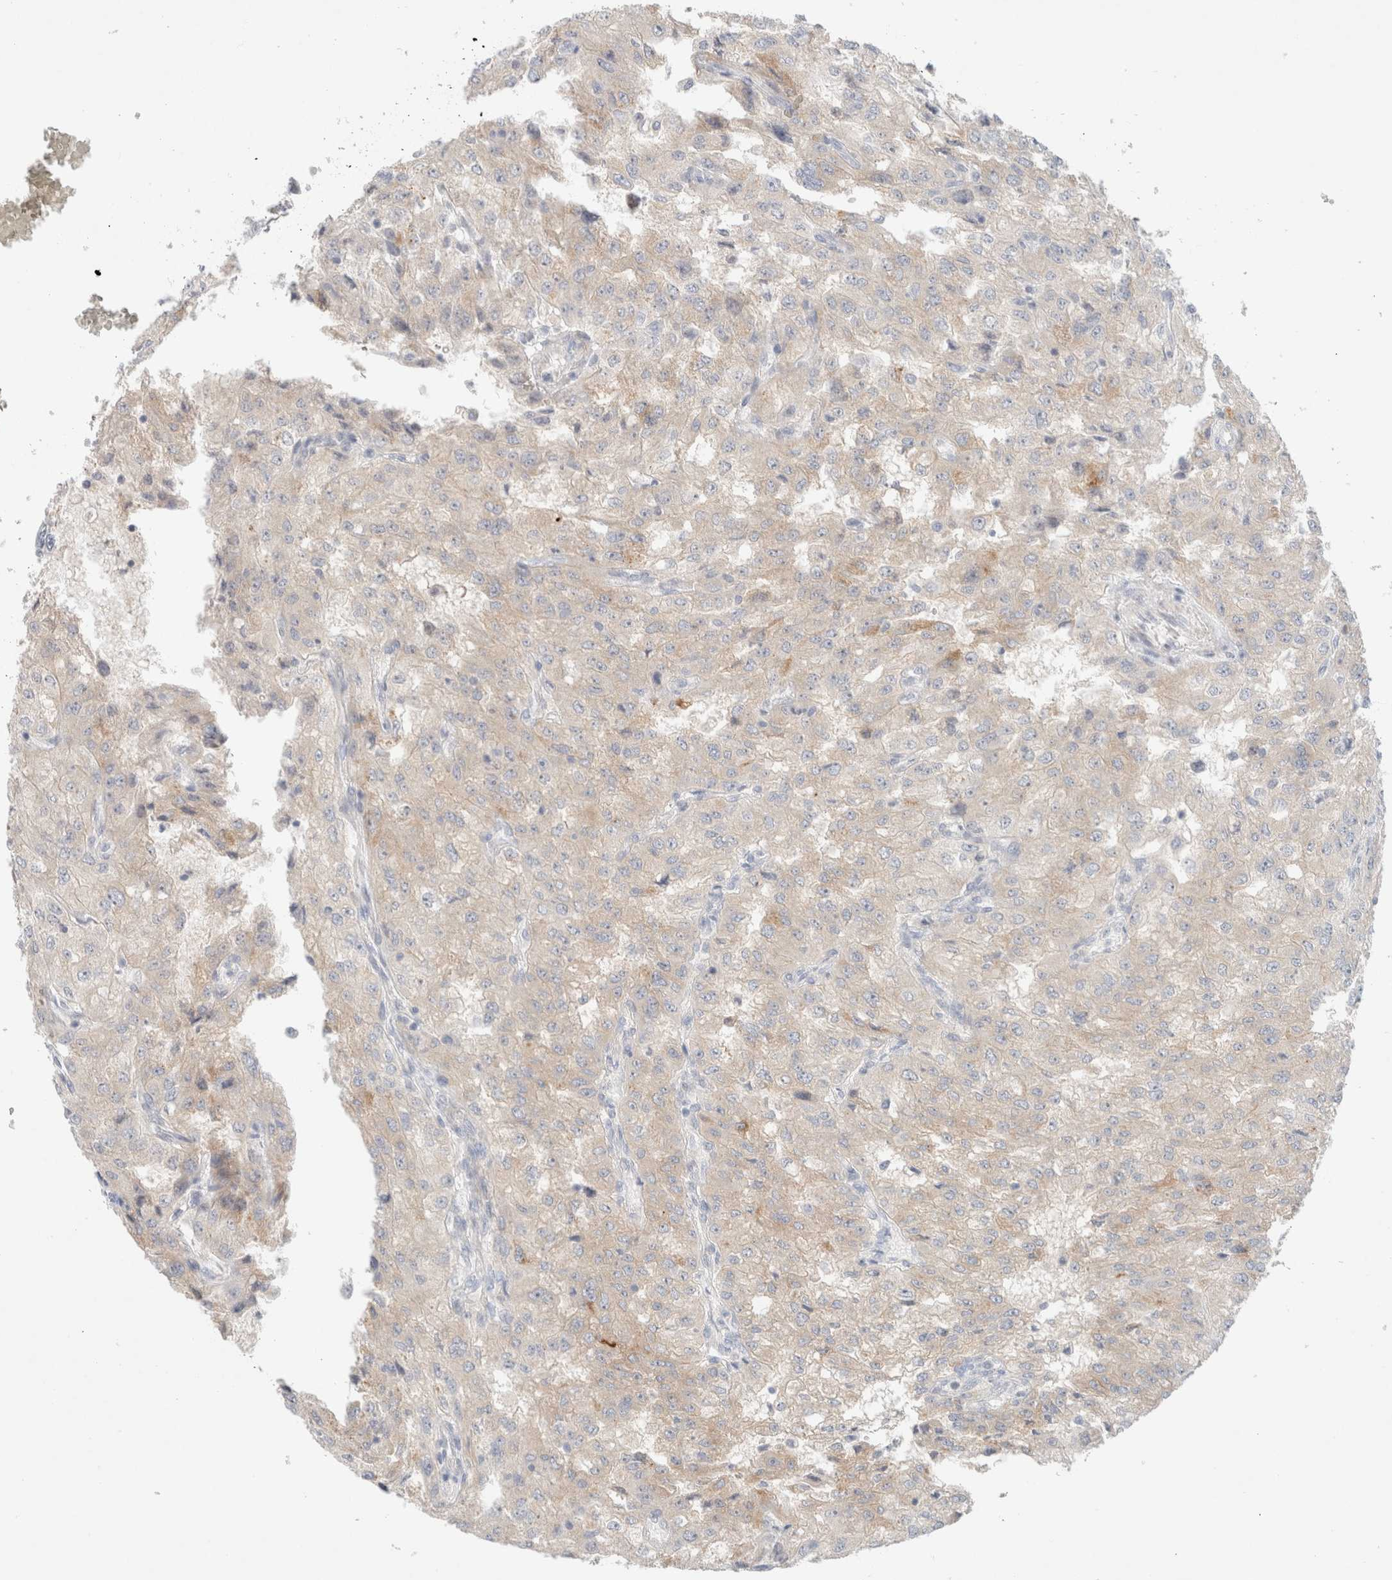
{"staining": {"intensity": "weak", "quantity": "<25%", "location": "cytoplasmic/membranous"}, "tissue": "renal cancer", "cell_type": "Tumor cells", "image_type": "cancer", "snomed": [{"axis": "morphology", "description": "Adenocarcinoma, NOS"}, {"axis": "topography", "description": "Kidney"}], "caption": "High magnification brightfield microscopy of renal cancer (adenocarcinoma) stained with DAB (brown) and counterstained with hematoxylin (blue): tumor cells show no significant expression.", "gene": "SDR16C5", "patient": {"sex": "female", "age": 54}}